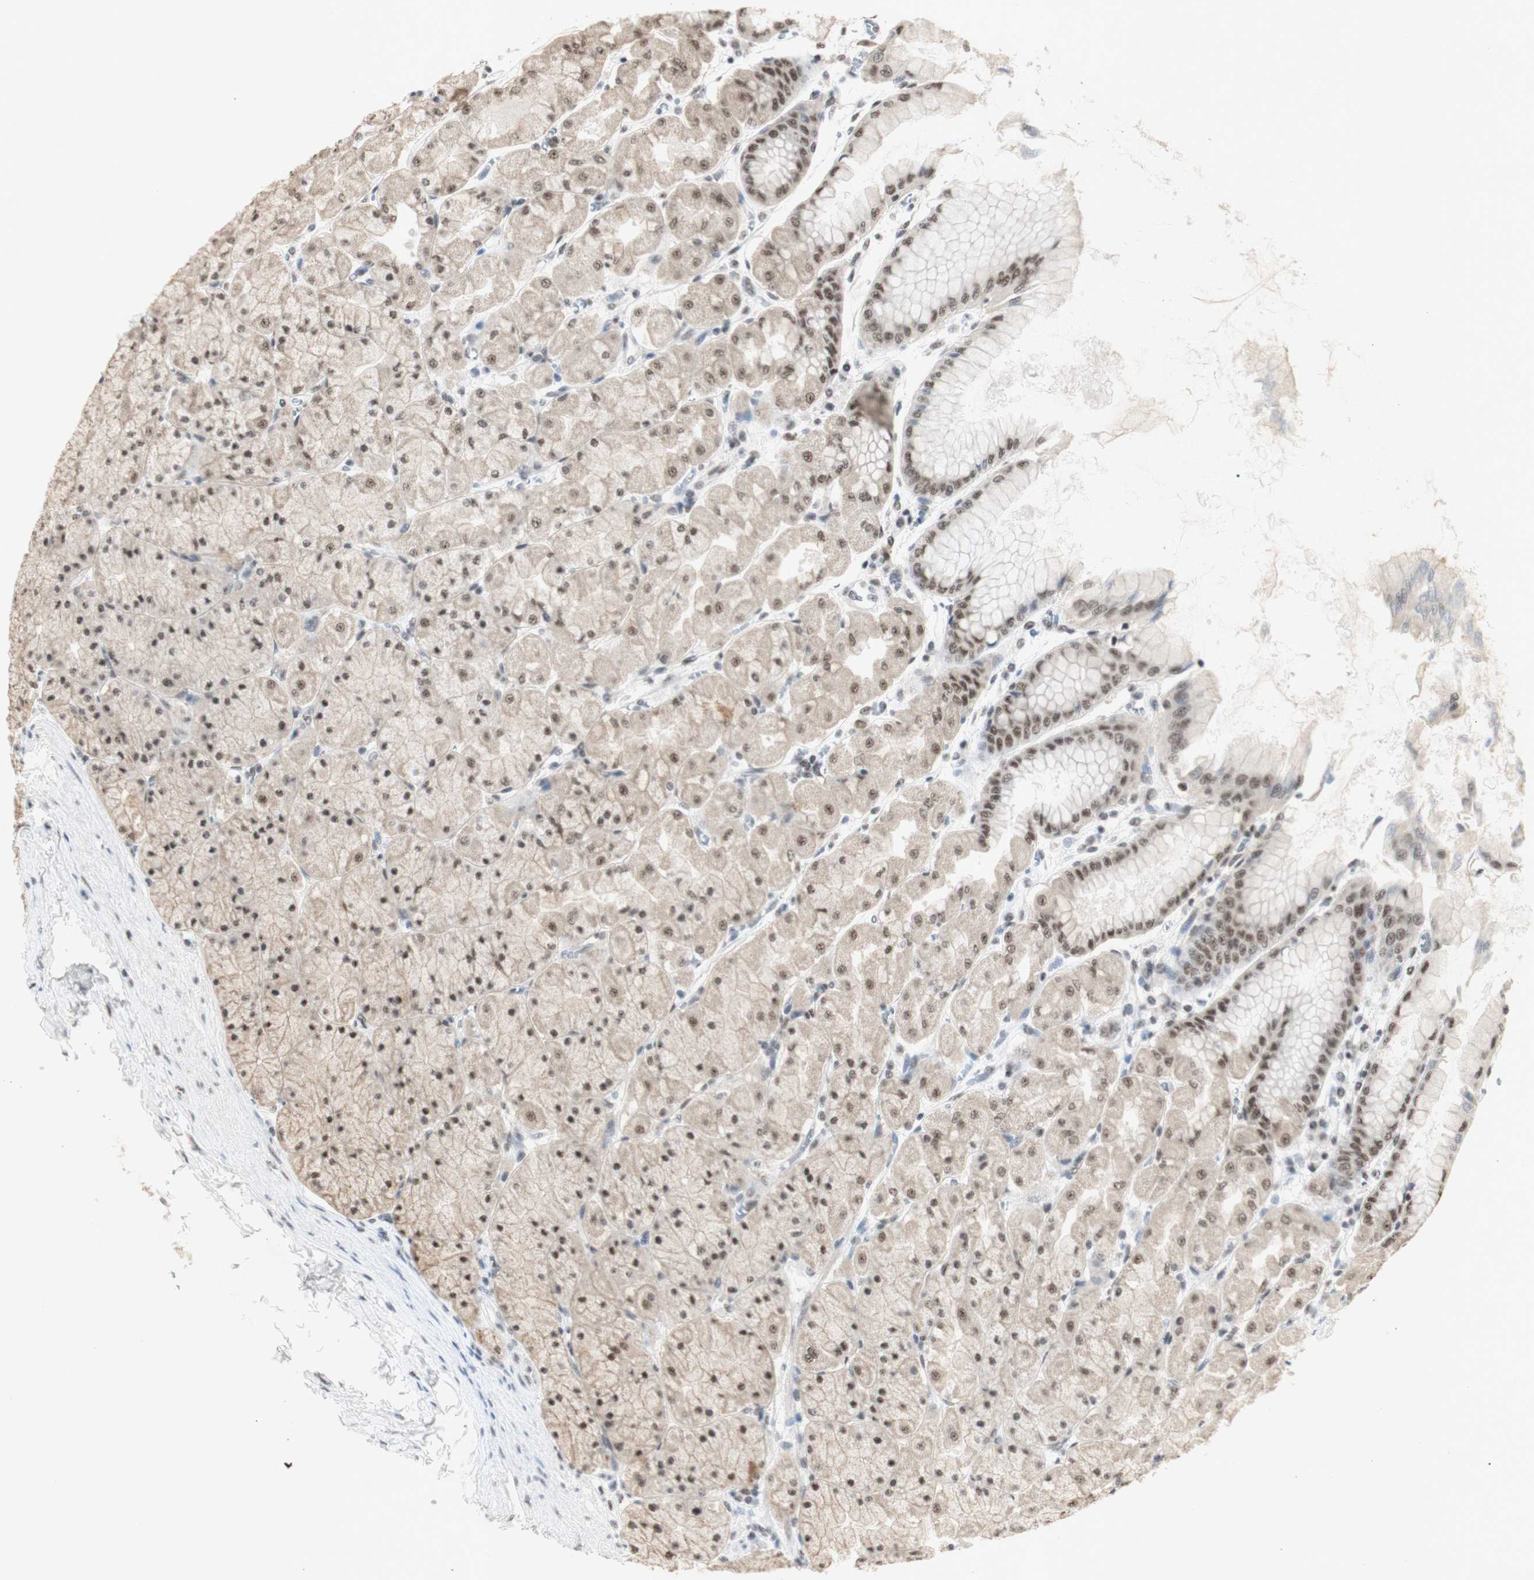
{"staining": {"intensity": "strong", "quantity": ">75%", "location": "cytoplasmic/membranous,nuclear"}, "tissue": "stomach", "cell_type": "Glandular cells", "image_type": "normal", "snomed": [{"axis": "morphology", "description": "Normal tissue, NOS"}, {"axis": "topography", "description": "Stomach, upper"}], "caption": "A high amount of strong cytoplasmic/membranous,nuclear positivity is seen in about >75% of glandular cells in unremarkable stomach.", "gene": "SNRPB", "patient": {"sex": "female", "age": 56}}